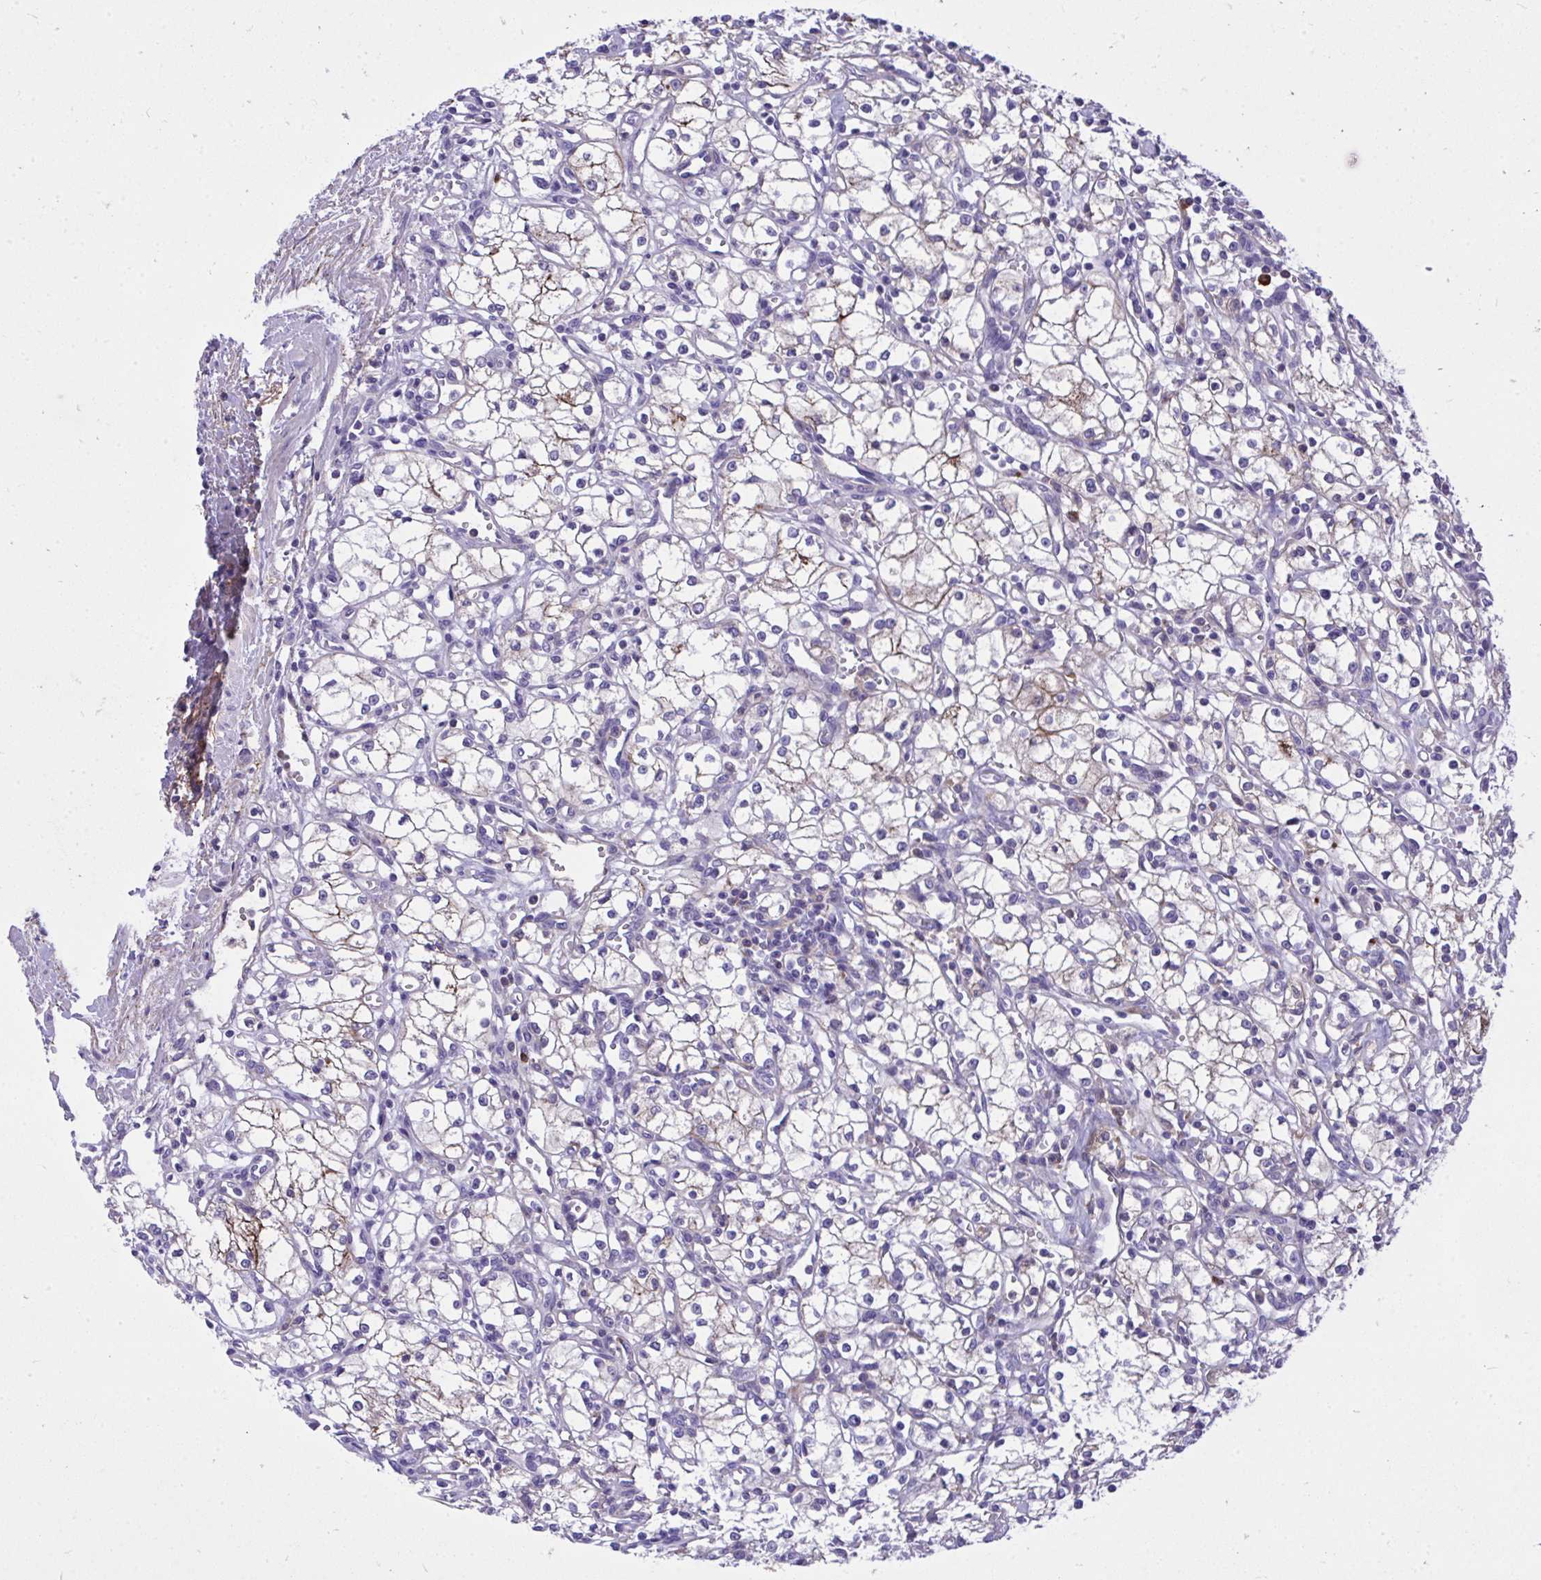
{"staining": {"intensity": "weak", "quantity": "<25%", "location": "cytoplasmic/membranous"}, "tissue": "renal cancer", "cell_type": "Tumor cells", "image_type": "cancer", "snomed": [{"axis": "morphology", "description": "Adenocarcinoma, NOS"}, {"axis": "topography", "description": "Kidney"}], "caption": "Human renal cancer (adenocarcinoma) stained for a protein using IHC demonstrates no staining in tumor cells.", "gene": "HRG", "patient": {"sex": "male", "age": 59}}